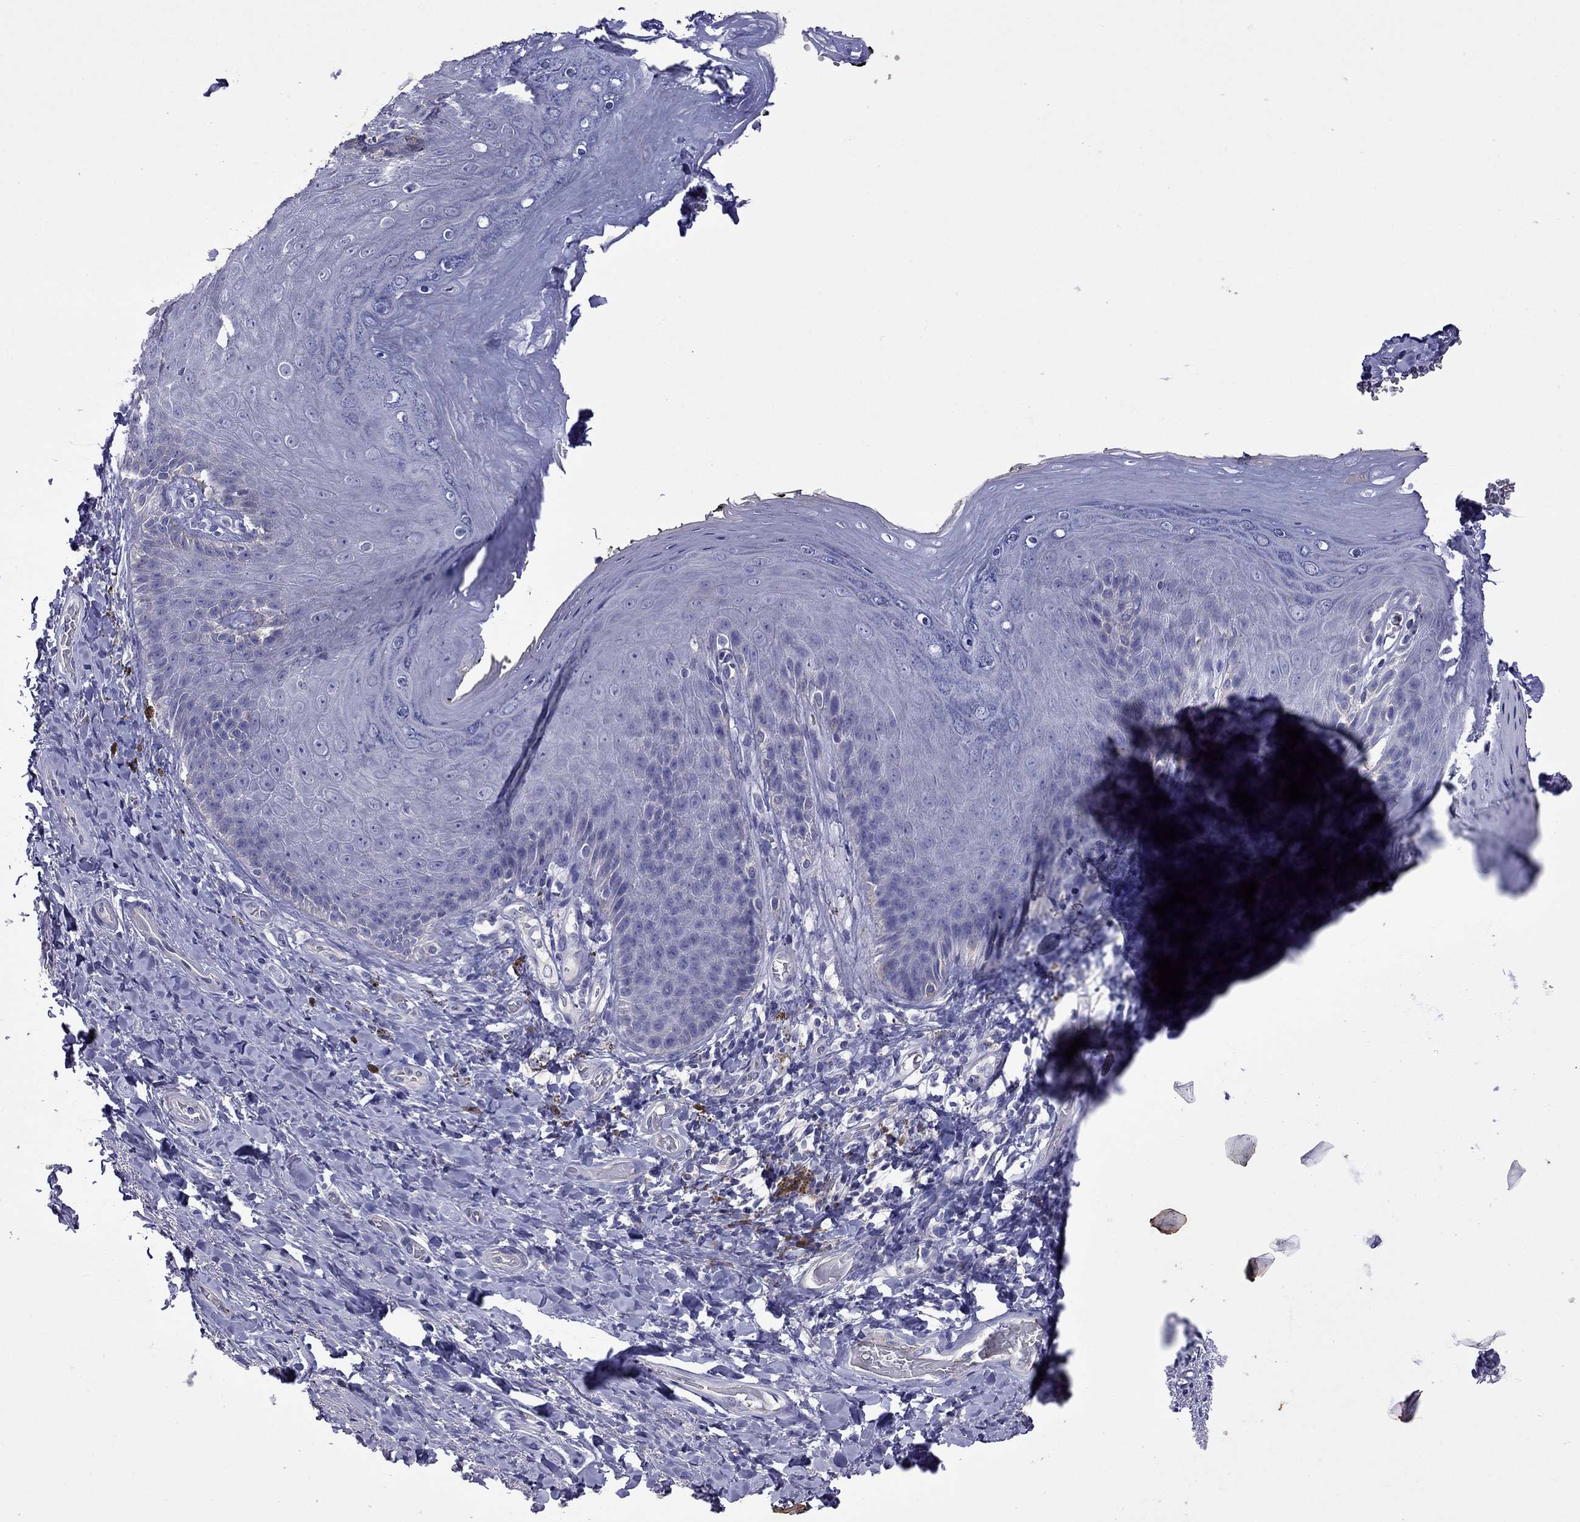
{"staining": {"intensity": "negative", "quantity": "none", "location": "none"}, "tissue": "adipose tissue", "cell_type": "Adipocytes", "image_type": "normal", "snomed": [{"axis": "morphology", "description": "Normal tissue, NOS"}, {"axis": "topography", "description": "Anal"}, {"axis": "topography", "description": "Peripheral nerve tissue"}], "caption": "Adipocytes show no significant protein staining in normal adipose tissue. (Immunohistochemistry, brightfield microscopy, high magnification).", "gene": "STAR", "patient": {"sex": "male", "age": 53}}